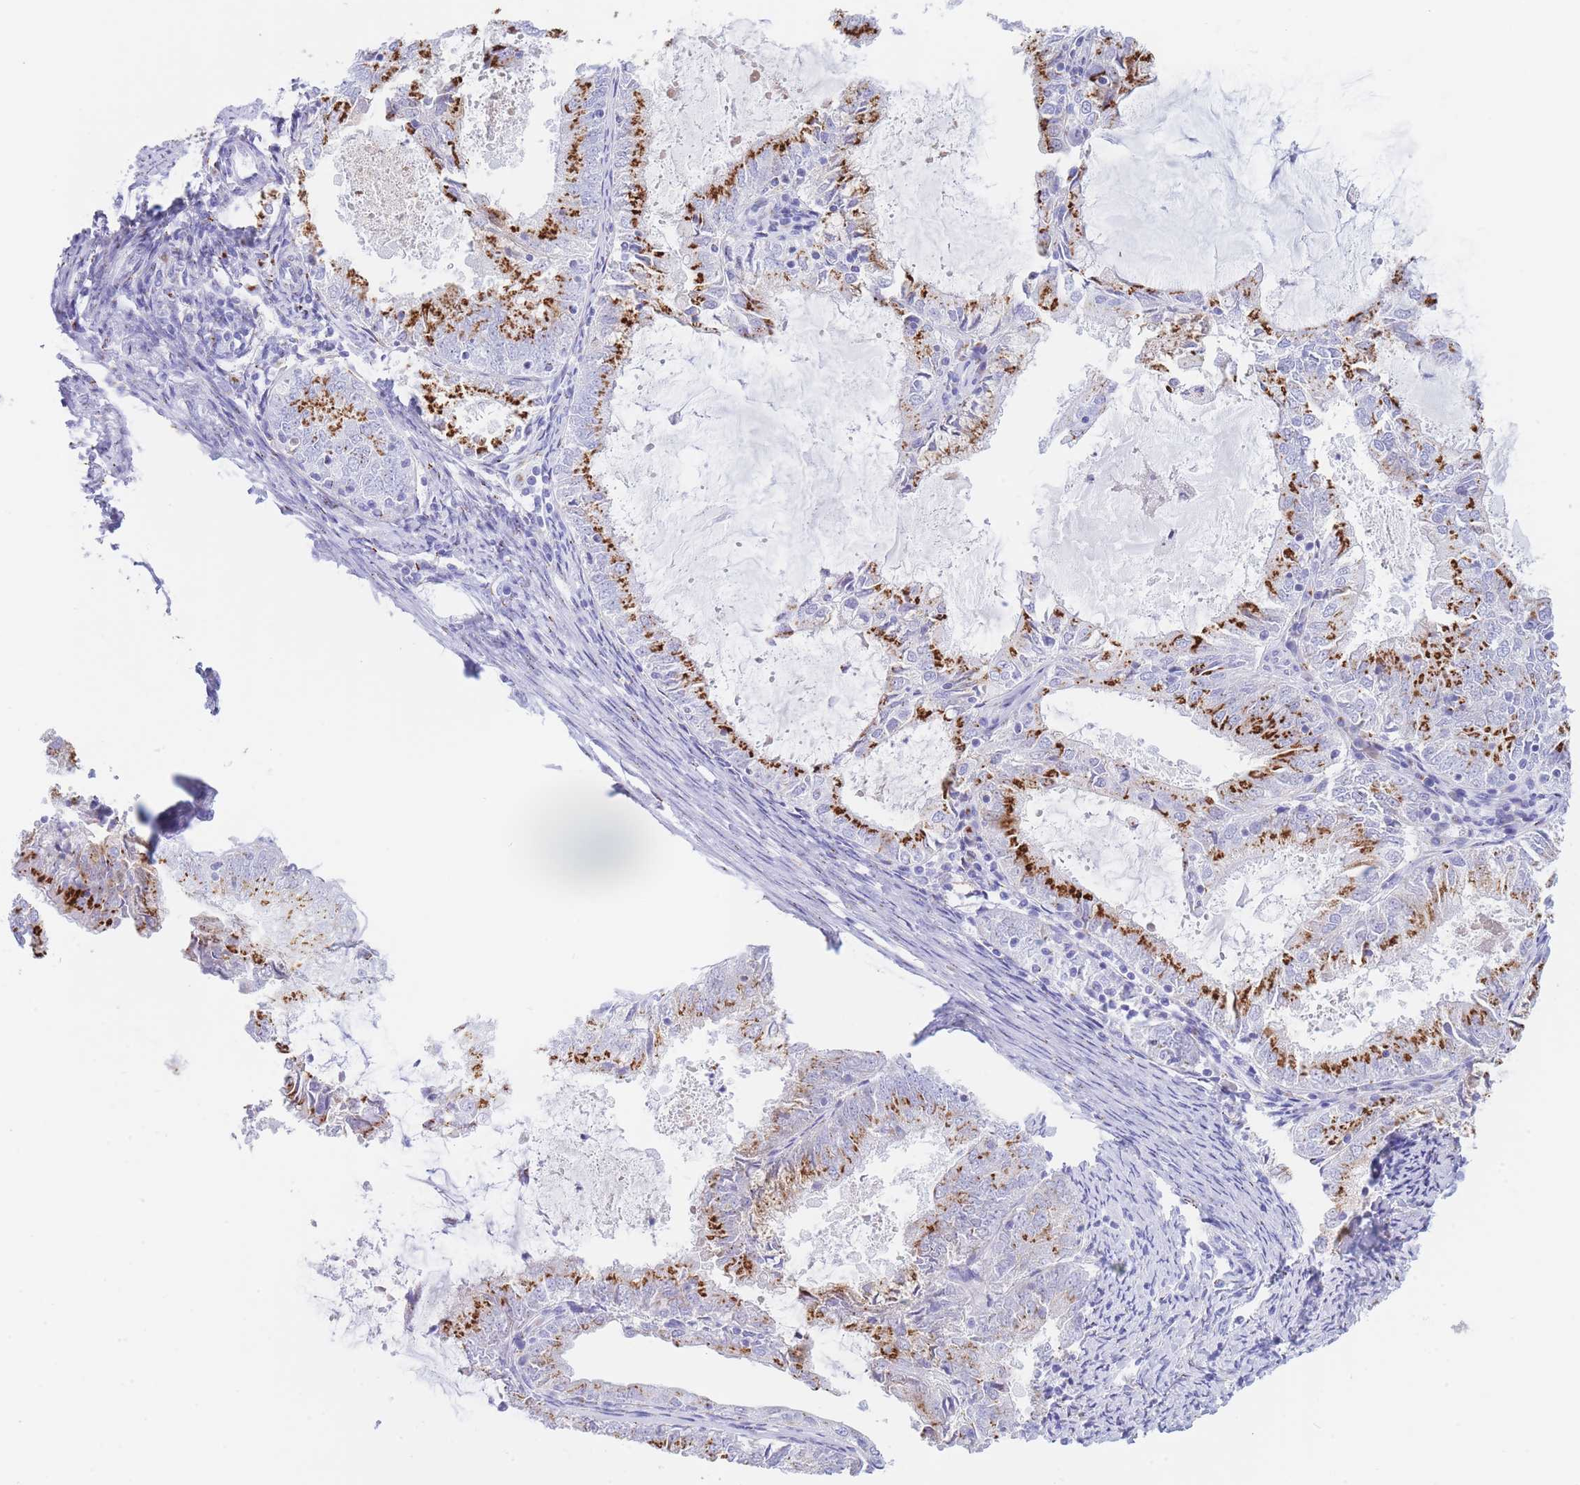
{"staining": {"intensity": "strong", "quantity": ">75%", "location": "cytoplasmic/membranous"}, "tissue": "endometrial cancer", "cell_type": "Tumor cells", "image_type": "cancer", "snomed": [{"axis": "morphology", "description": "Adenocarcinoma, NOS"}, {"axis": "topography", "description": "Endometrium"}], "caption": "This micrograph exhibits immunohistochemistry staining of adenocarcinoma (endometrial), with high strong cytoplasmic/membranous expression in about >75% of tumor cells.", "gene": "FAM3C", "patient": {"sex": "female", "age": 57}}